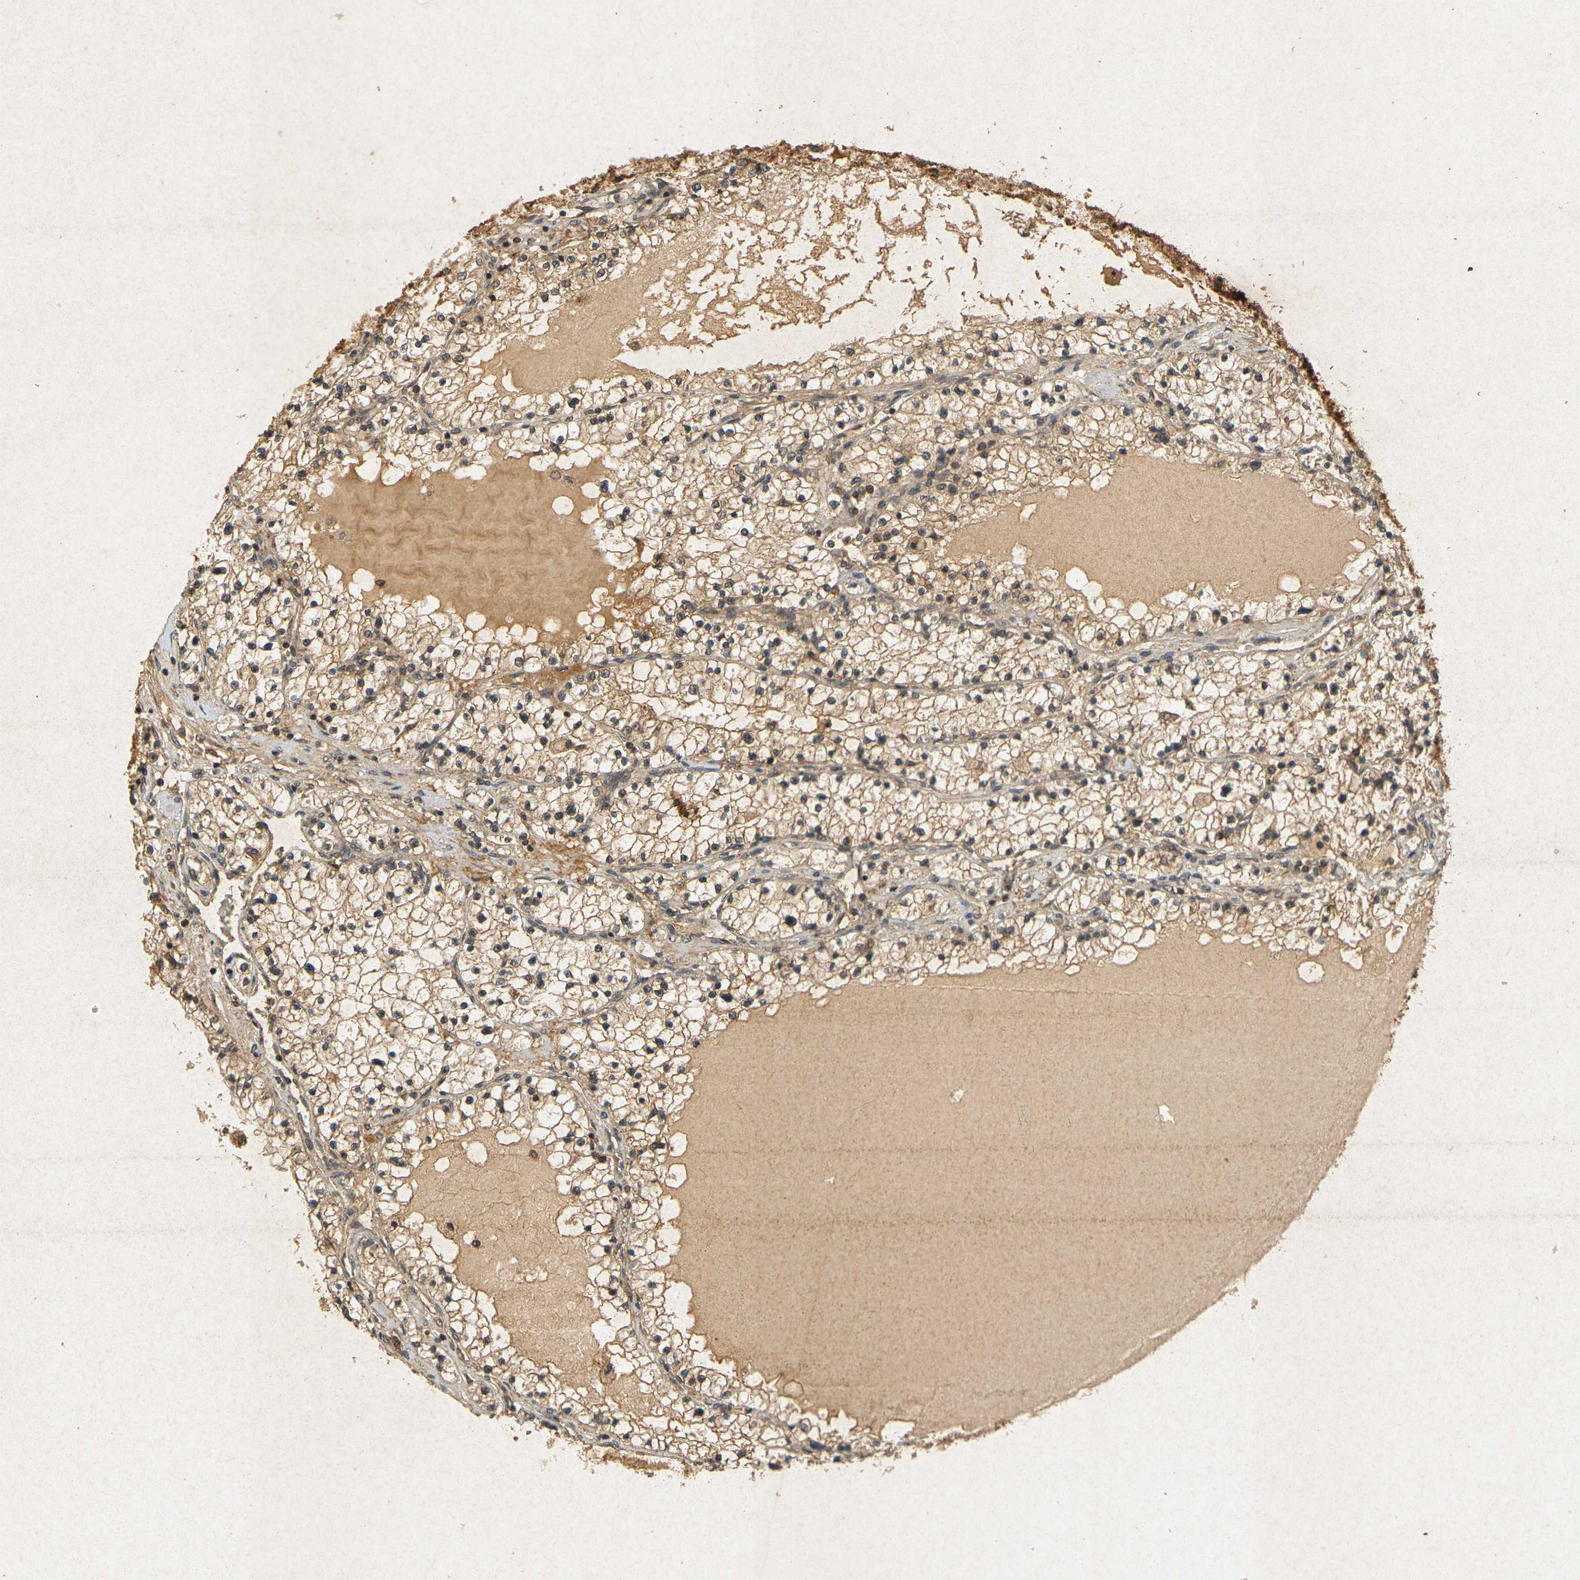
{"staining": {"intensity": "moderate", "quantity": ">75%", "location": "cytoplasmic/membranous"}, "tissue": "renal cancer", "cell_type": "Tumor cells", "image_type": "cancer", "snomed": [{"axis": "morphology", "description": "Adenocarcinoma, NOS"}, {"axis": "topography", "description": "Kidney"}], "caption": "Tumor cells reveal medium levels of moderate cytoplasmic/membranous staining in approximately >75% of cells in adenocarcinoma (renal). (IHC, brightfield microscopy, high magnification).", "gene": "ERN1", "patient": {"sex": "male", "age": 68}}